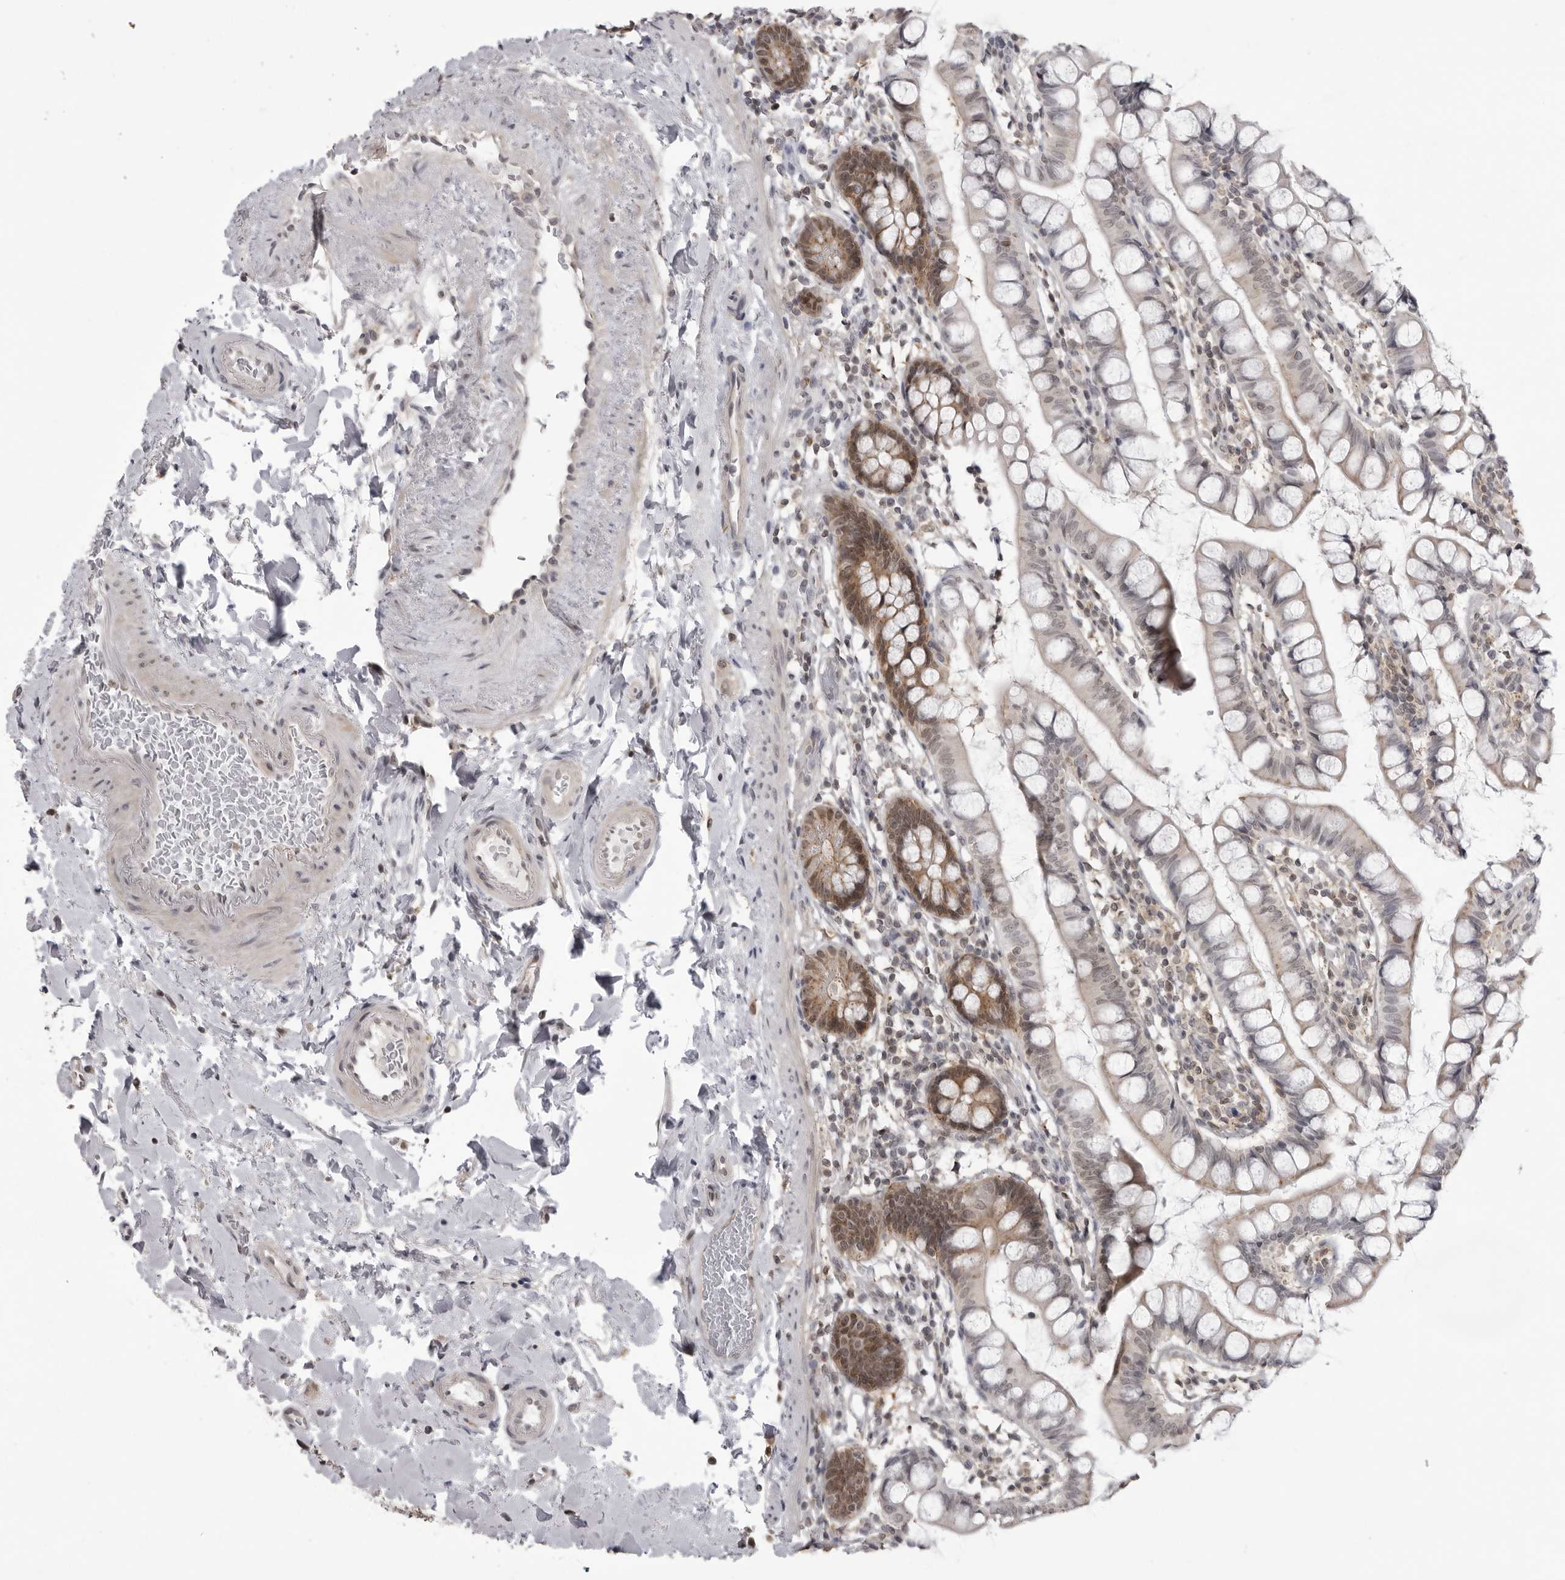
{"staining": {"intensity": "moderate", "quantity": "25%-75%", "location": "cytoplasmic/membranous,nuclear"}, "tissue": "small intestine", "cell_type": "Glandular cells", "image_type": "normal", "snomed": [{"axis": "morphology", "description": "Normal tissue, NOS"}, {"axis": "topography", "description": "Small intestine"}], "caption": "Small intestine was stained to show a protein in brown. There is medium levels of moderate cytoplasmic/membranous,nuclear expression in about 25%-75% of glandular cells. (DAB IHC with brightfield microscopy, high magnification).", "gene": "PDCL3", "patient": {"sex": "female", "age": 84}}